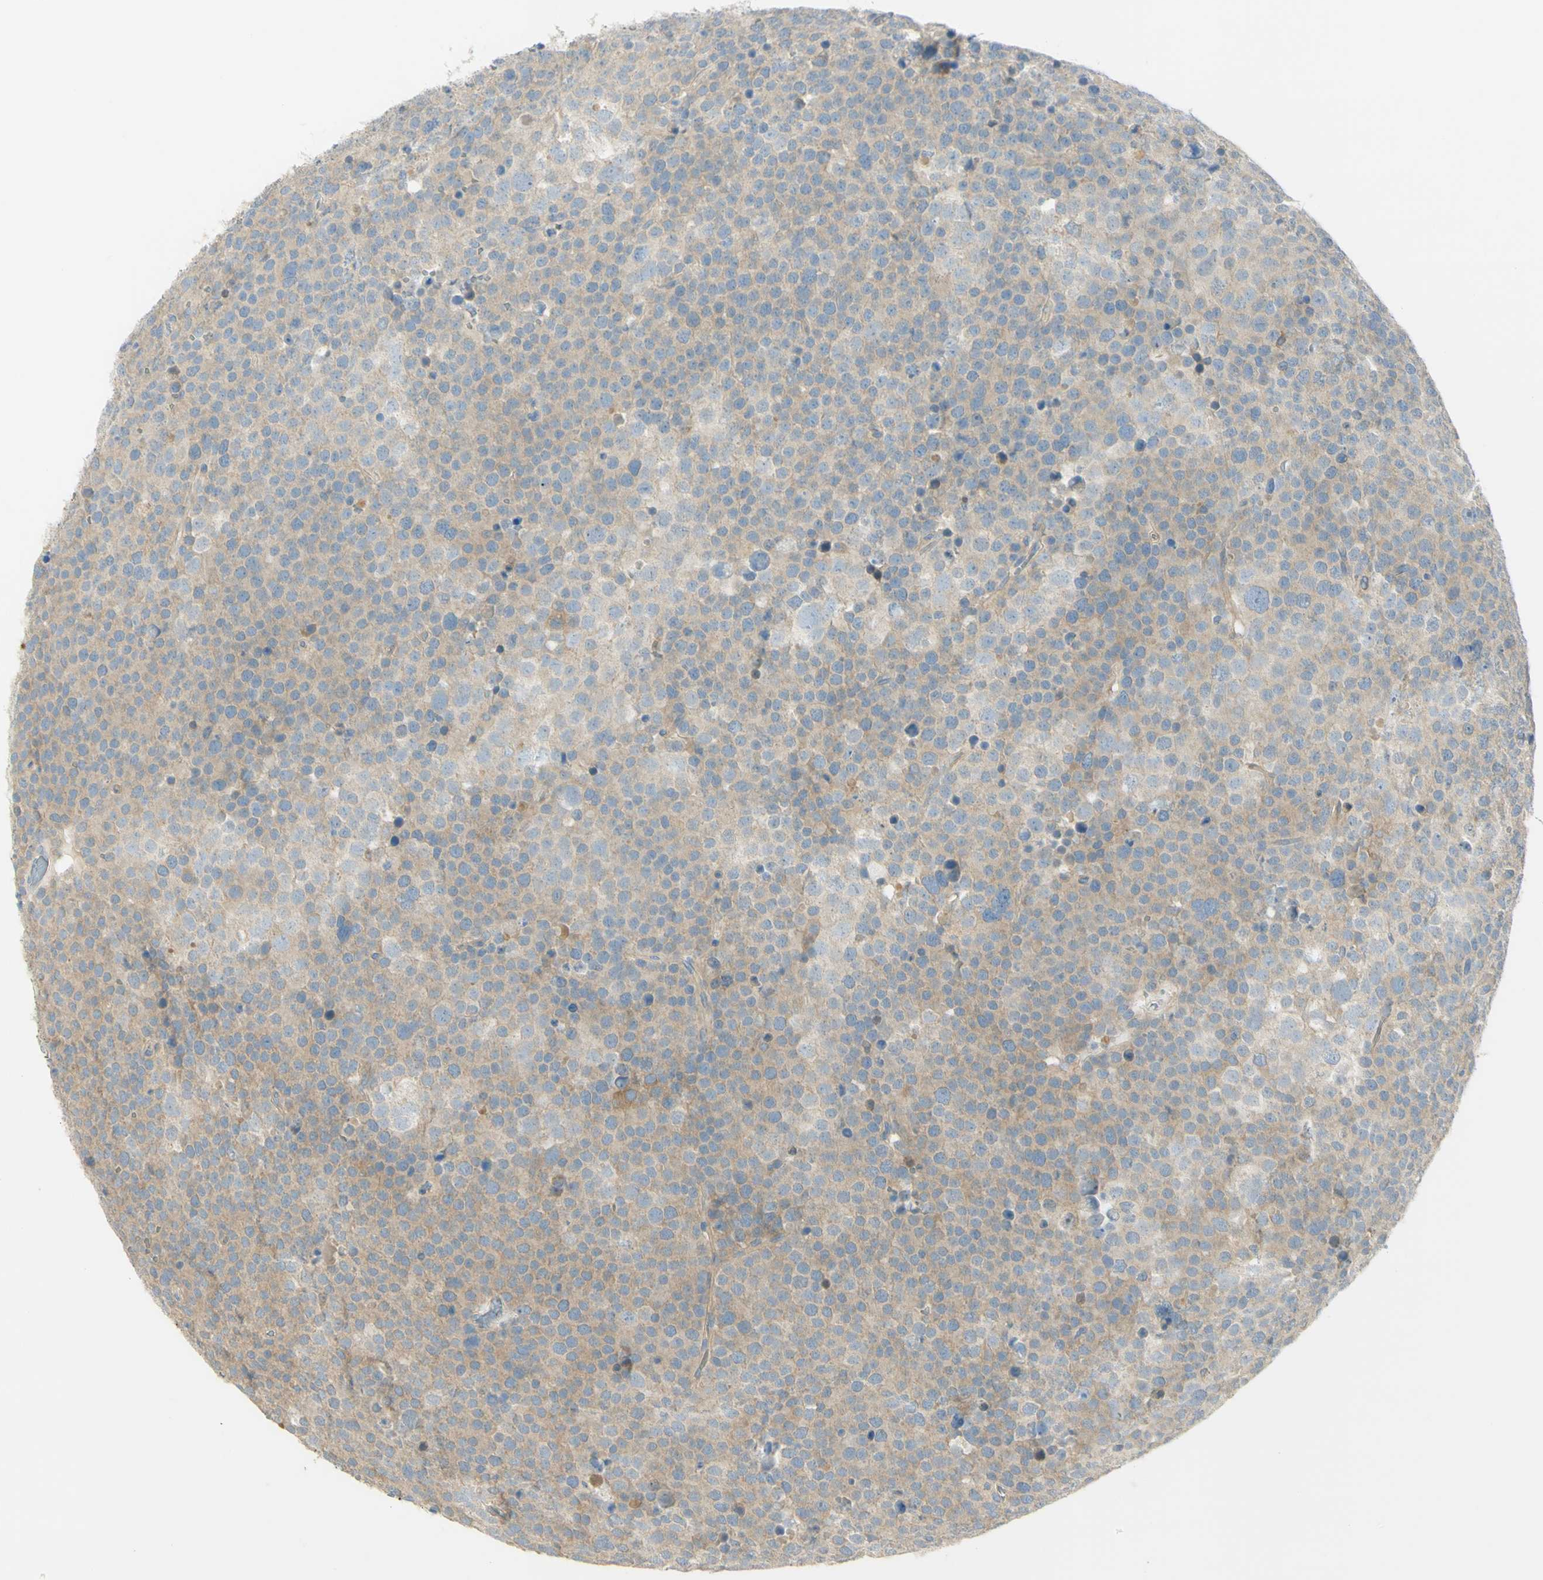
{"staining": {"intensity": "weak", "quantity": "25%-75%", "location": "cytoplasmic/membranous"}, "tissue": "testis cancer", "cell_type": "Tumor cells", "image_type": "cancer", "snomed": [{"axis": "morphology", "description": "Seminoma, NOS"}, {"axis": "topography", "description": "Testis"}], "caption": "Immunohistochemical staining of human seminoma (testis) exhibits low levels of weak cytoplasmic/membranous protein staining in about 25%-75% of tumor cells.", "gene": "GCNT3", "patient": {"sex": "male", "age": 71}}